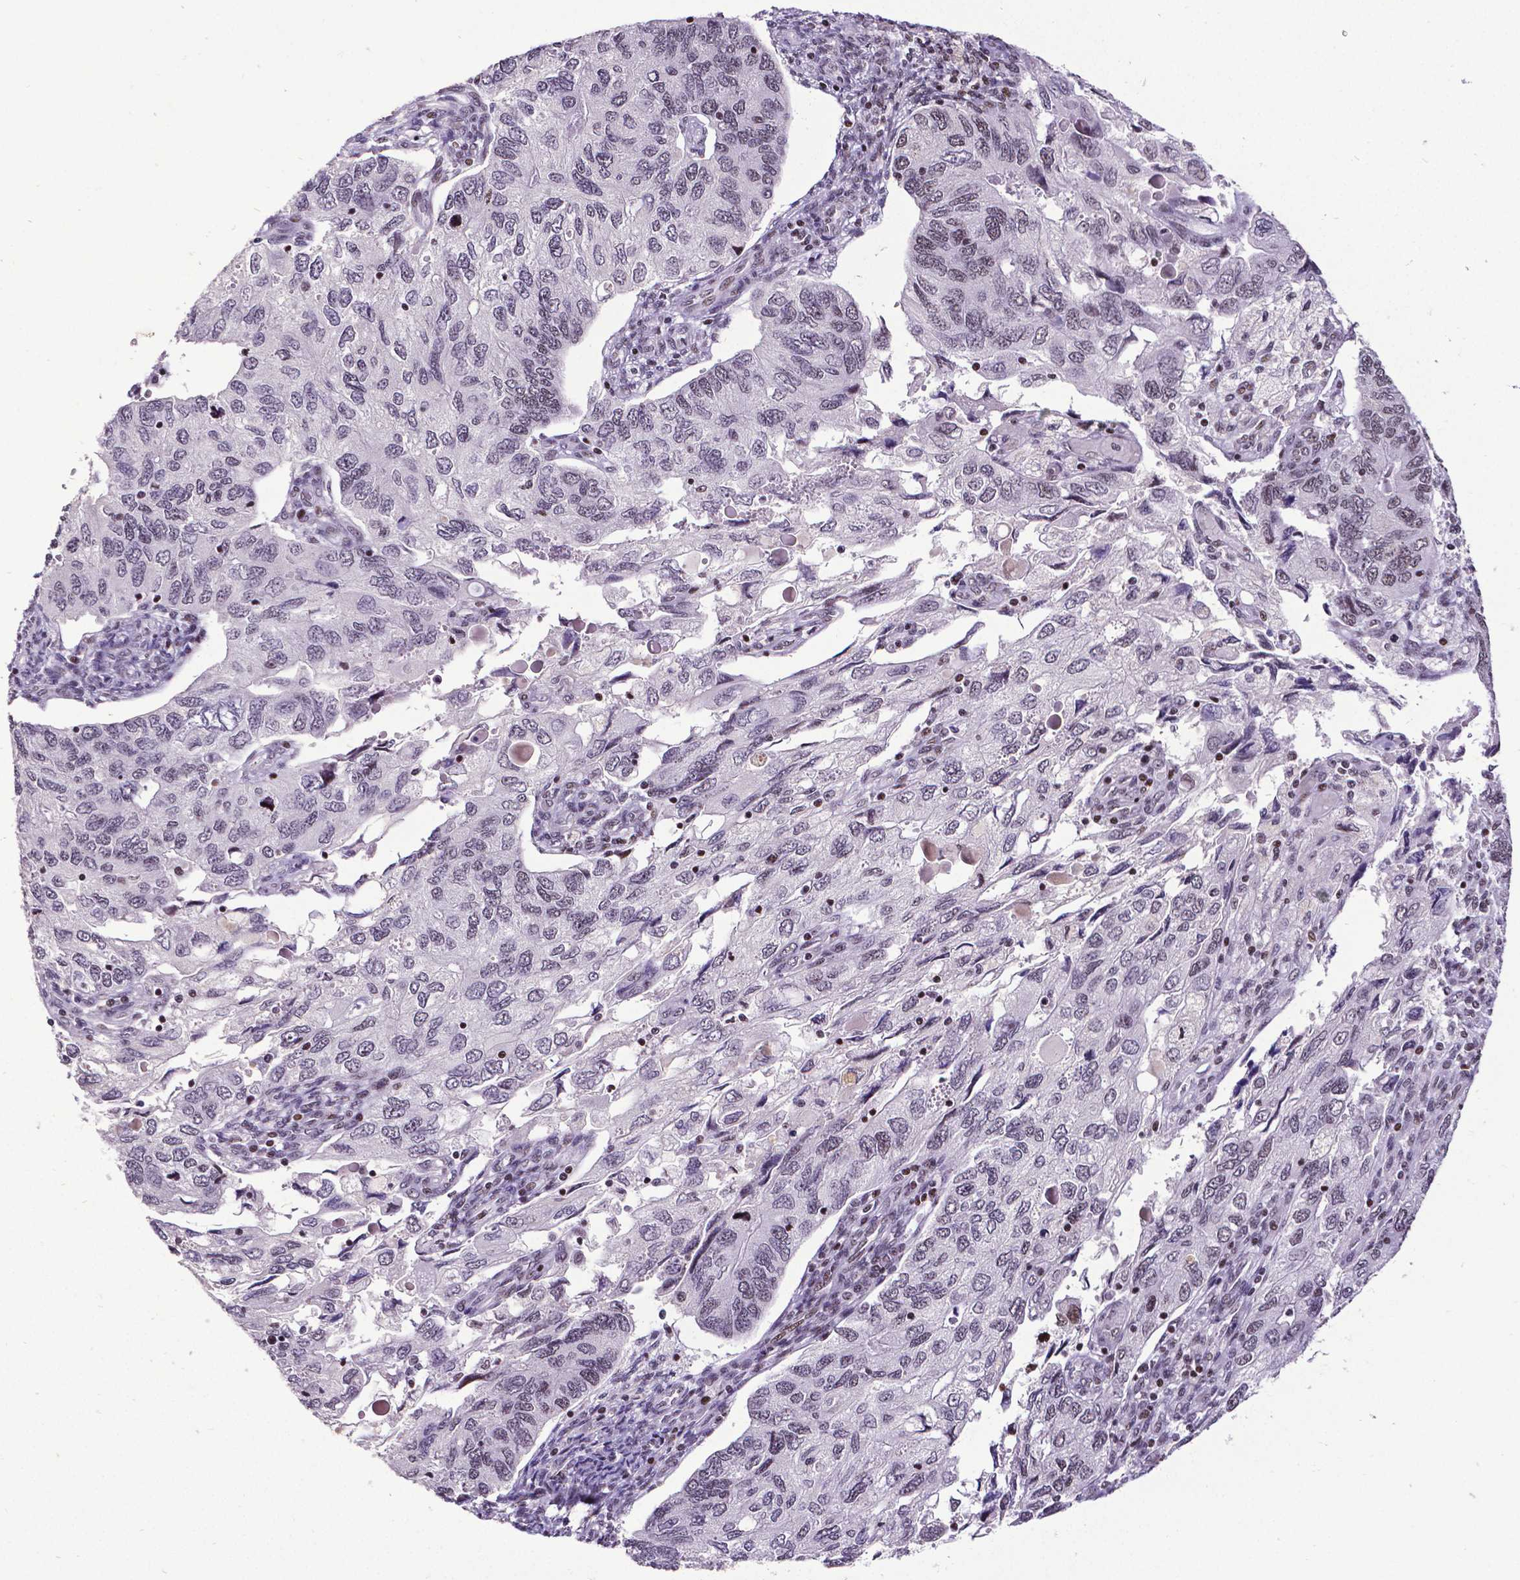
{"staining": {"intensity": "negative", "quantity": "none", "location": "none"}, "tissue": "endometrial cancer", "cell_type": "Tumor cells", "image_type": "cancer", "snomed": [{"axis": "morphology", "description": "Carcinoma, NOS"}, {"axis": "topography", "description": "Uterus"}], "caption": "Tumor cells show no significant protein staining in endometrial carcinoma. Brightfield microscopy of IHC stained with DAB (3,3'-diaminobenzidine) (brown) and hematoxylin (blue), captured at high magnification.", "gene": "CTCF", "patient": {"sex": "female", "age": 76}}